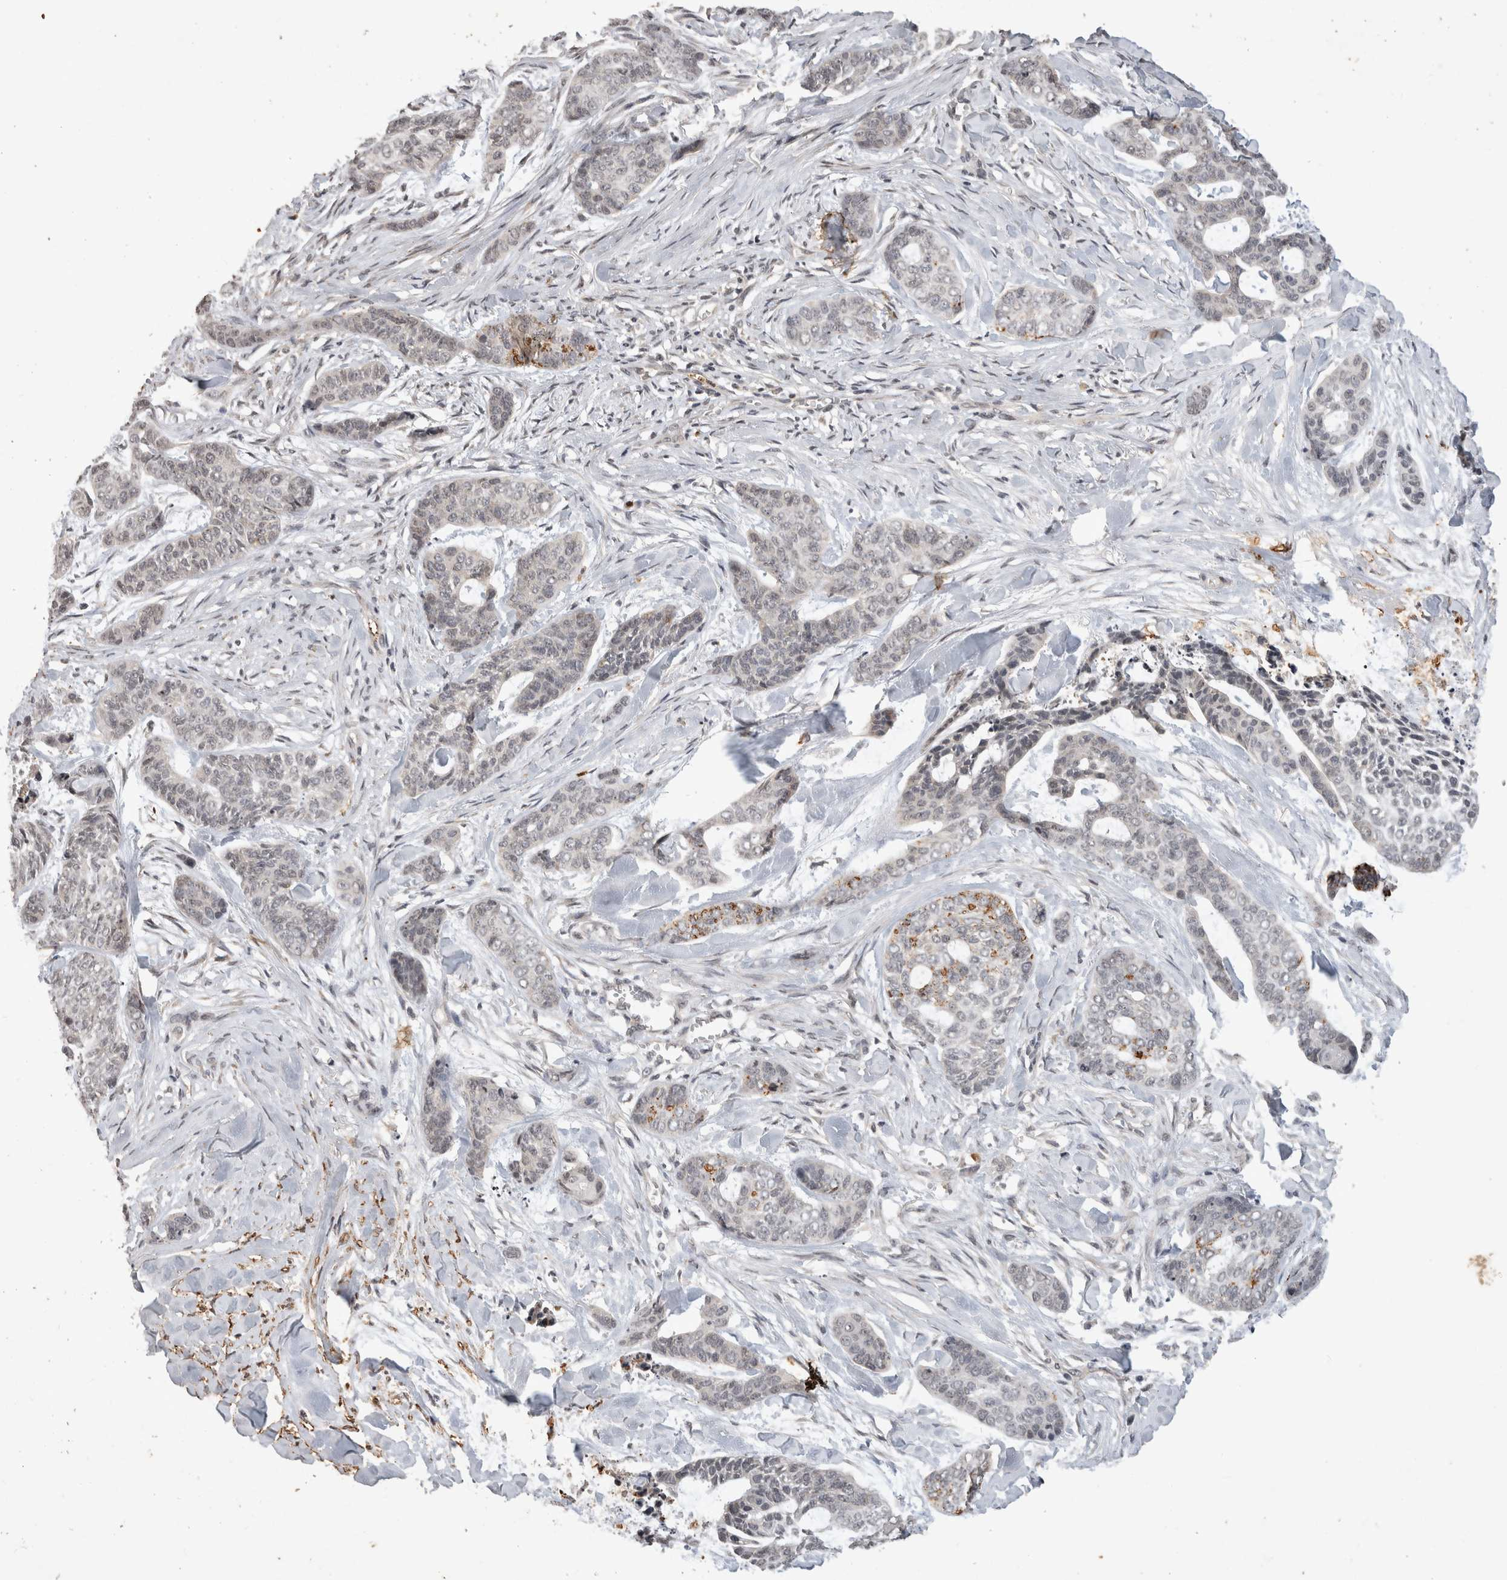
{"staining": {"intensity": "moderate", "quantity": "<25%", "location": "cytoplasmic/membranous"}, "tissue": "skin cancer", "cell_type": "Tumor cells", "image_type": "cancer", "snomed": [{"axis": "morphology", "description": "Basal cell carcinoma"}, {"axis": "topography", "description": "Skin"}], "caption": "Basal cell carcinoma (skin) stained with DAB (3,3'-diaminobenzidine) immunohistochemistry exhibits low levels of moderate cytoplasmic/membranous expression in about <25% of tumor cells.", "gene": "HRK", "patient": {"sex": "female", "age": 64}}